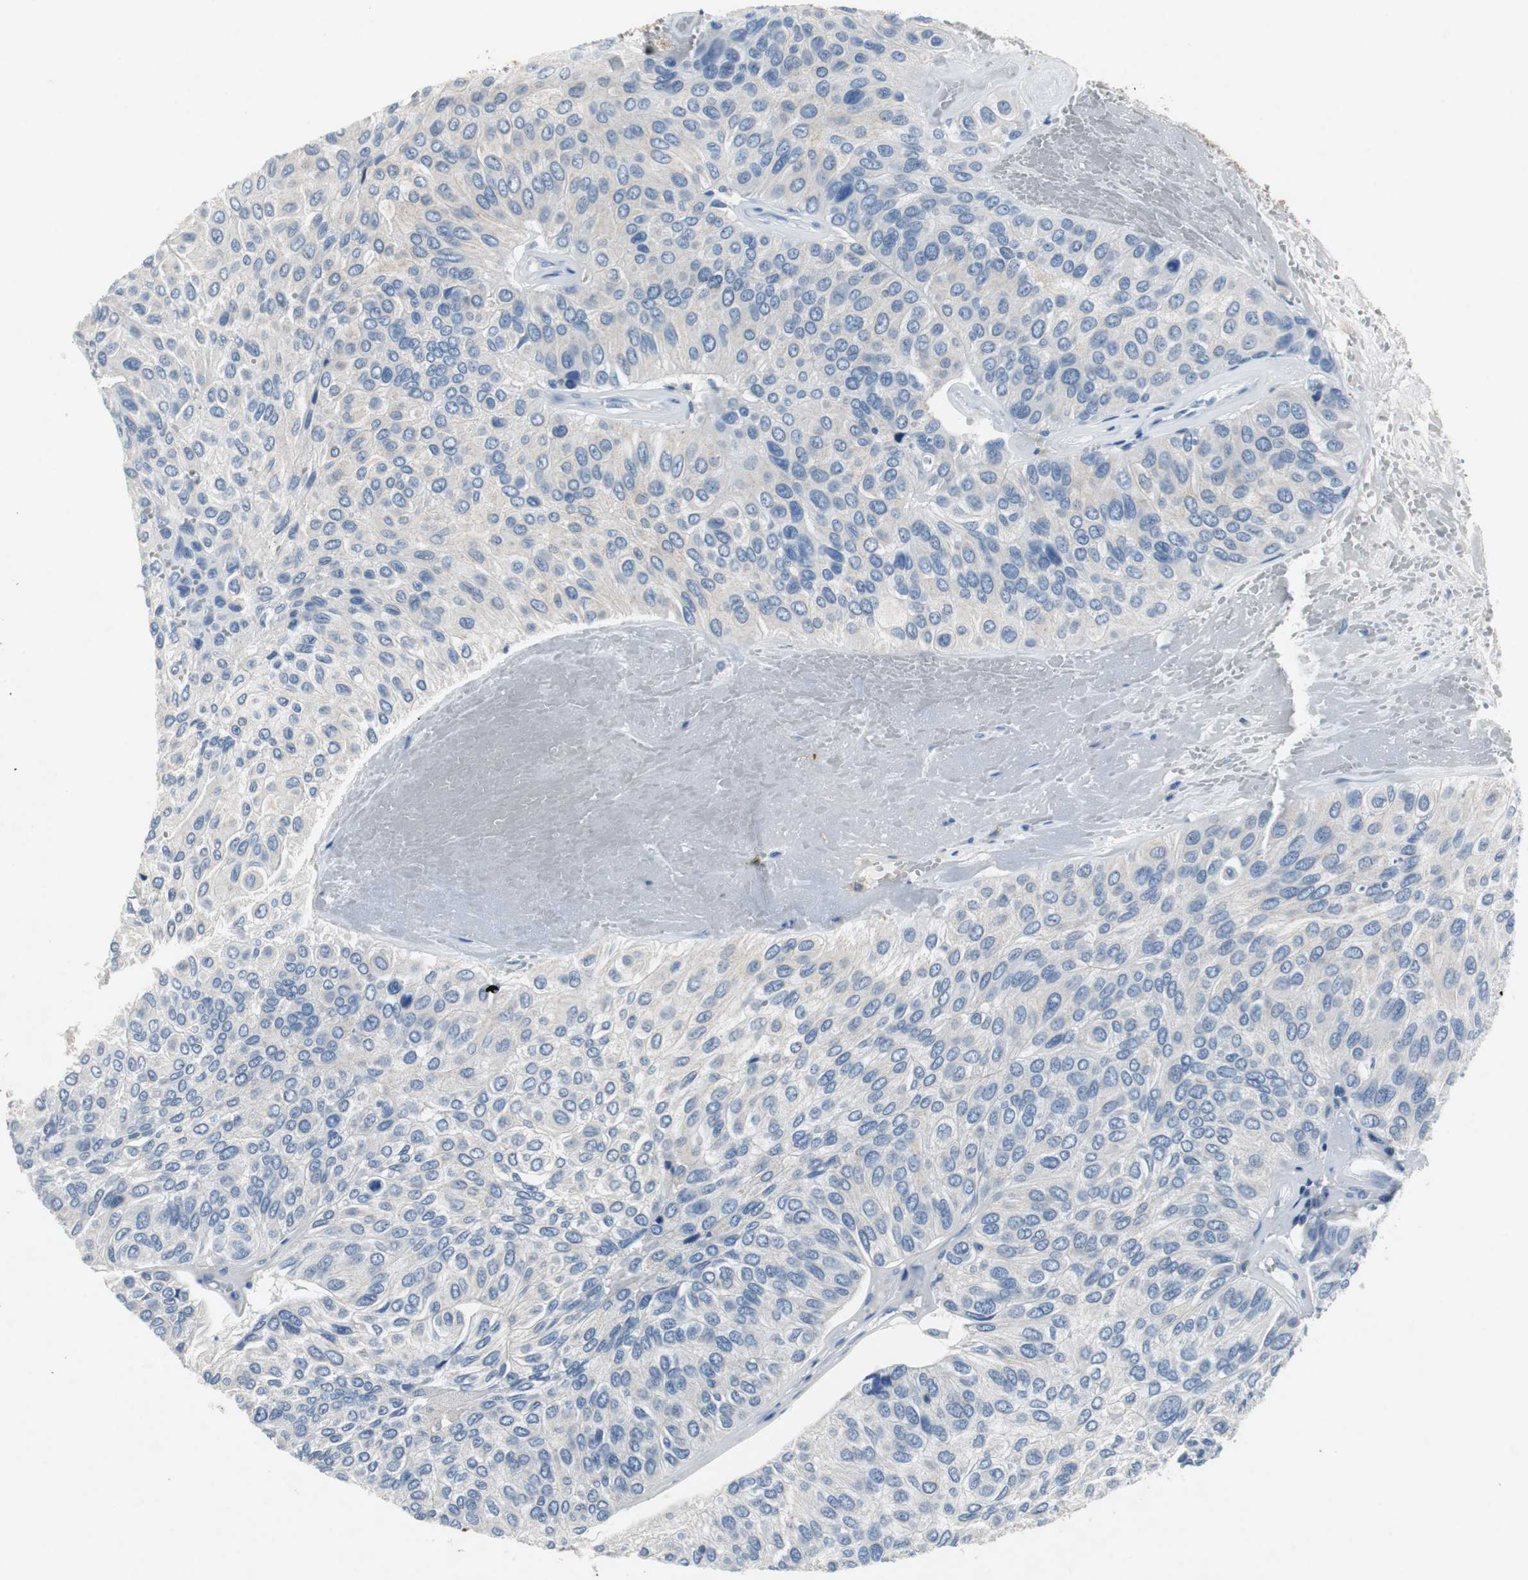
{"staining": {"intensity": "weak", "quantity": "25%-75%", "location": "cytoplasmic/membranous"}, "tissue": "urothelial cancer", "cell_type": "Tumor cells", "image_type": "cancer", "snomed": [{"axis": "morphology", "description": "Urothelial carcinoma, High grade"}, {"axis": "topography", "description": "Urinary bladder"}], "caption": "Immunohistochemistry micrograph of human urothelial cancer stained for a protein (brown), which shows low levels of weak cytoplasmic/membranous staining in about 25%-75% of tumor cells.", "gene": "LRP2", "patient": {"sex": "male", "age": 66}}